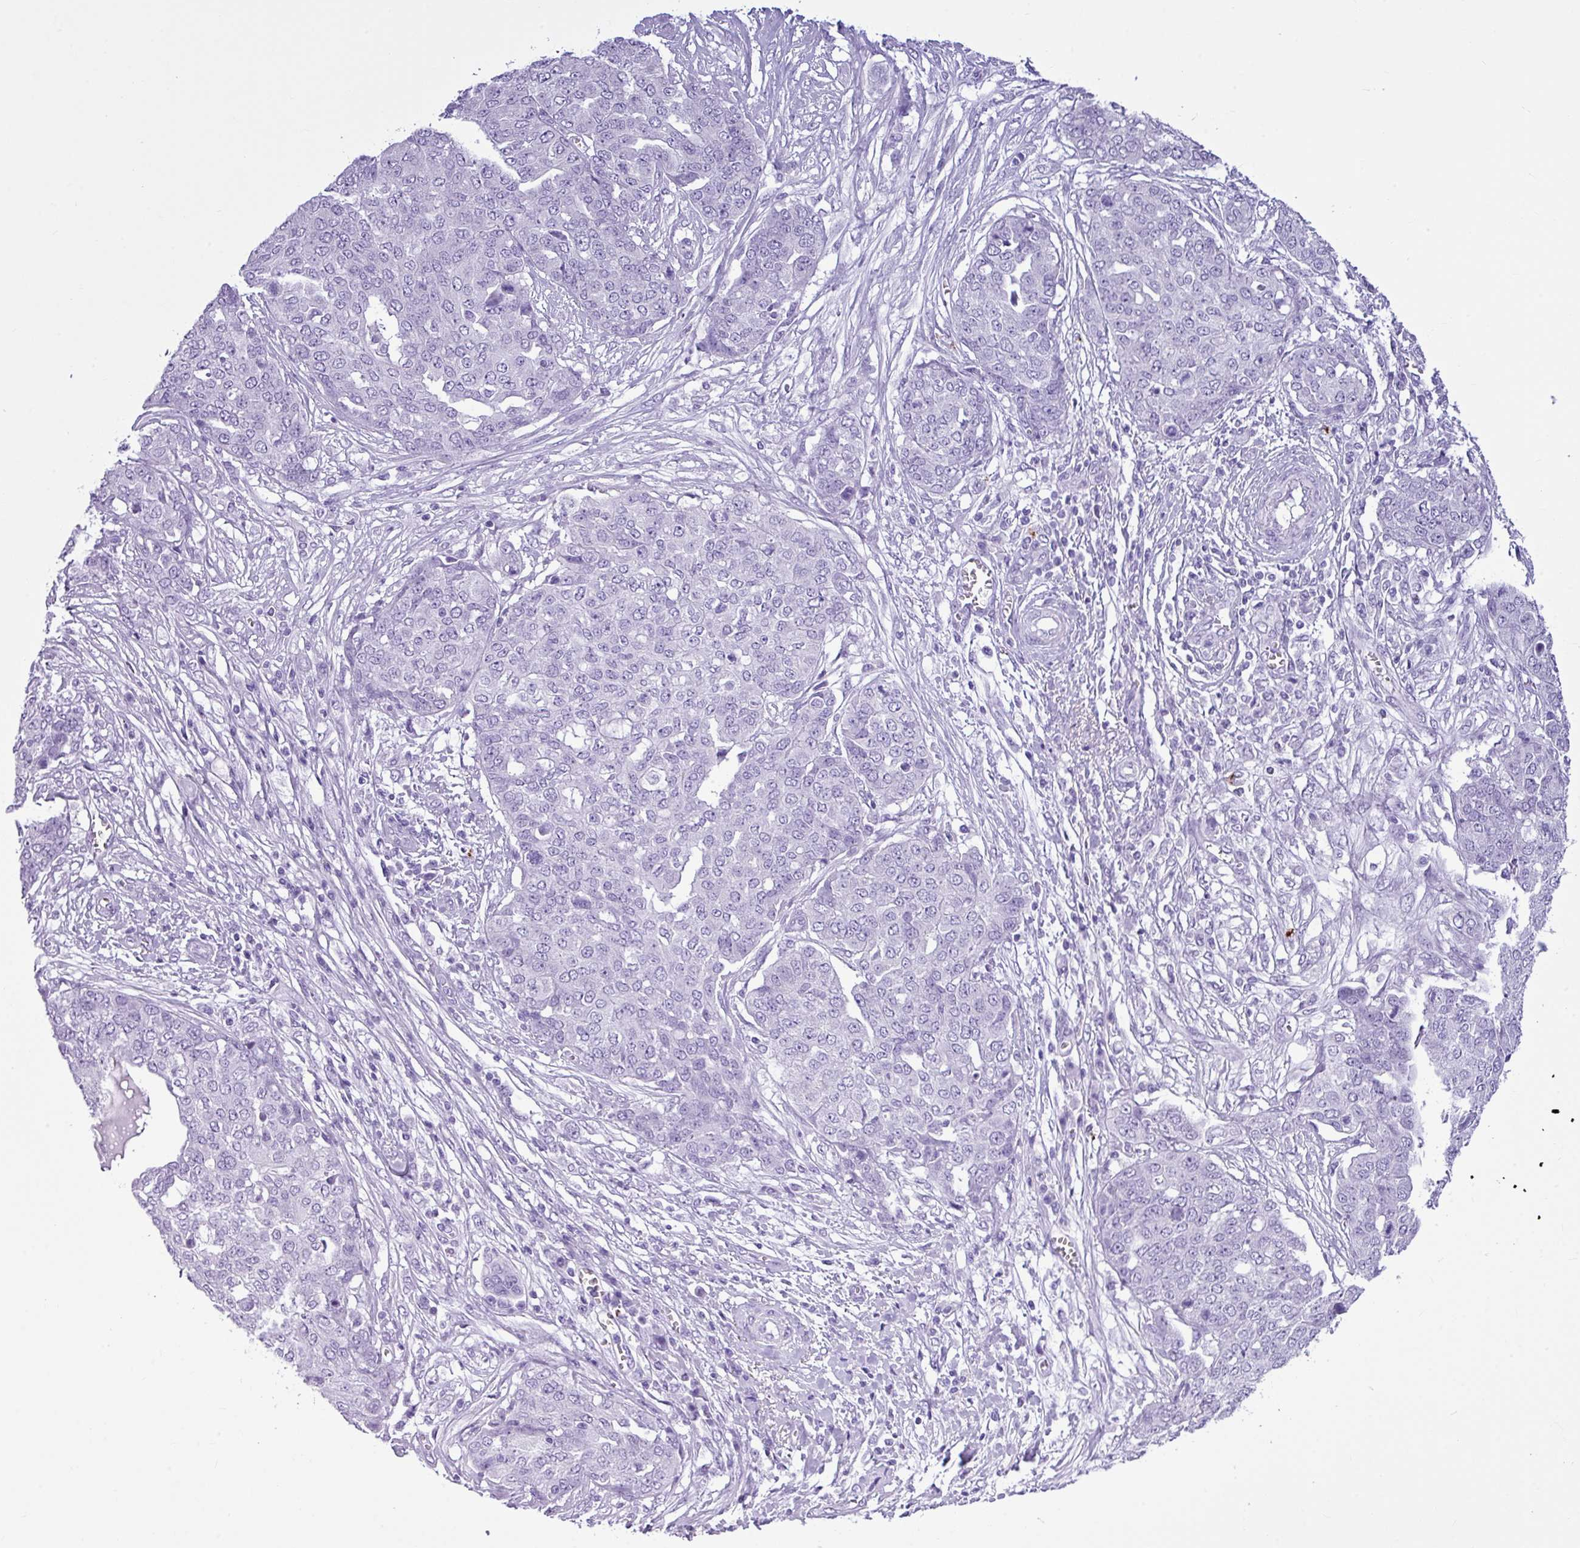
{"staining": {"intensity": "negative", "quantity": "none", "location": "none"}, "tissue": "ovarian cancer", "cell_type": "Tumor cells", "image_type": "cancer", "snomed": [{"axis": "morphology", "description": "Cystadenocarcinoma, serous, NOS"}, {"axis": "topography", "description": "Soft tissue"}, {"axis": "topography", "description": "Ovary"}], "caption": "The photomicrograph exhibits no staining of tumor cells in ovarian cancer (serous cystadenocarcinoma).", "gene": "IL17A", "patient": {"sex": "female", "age": 57}}